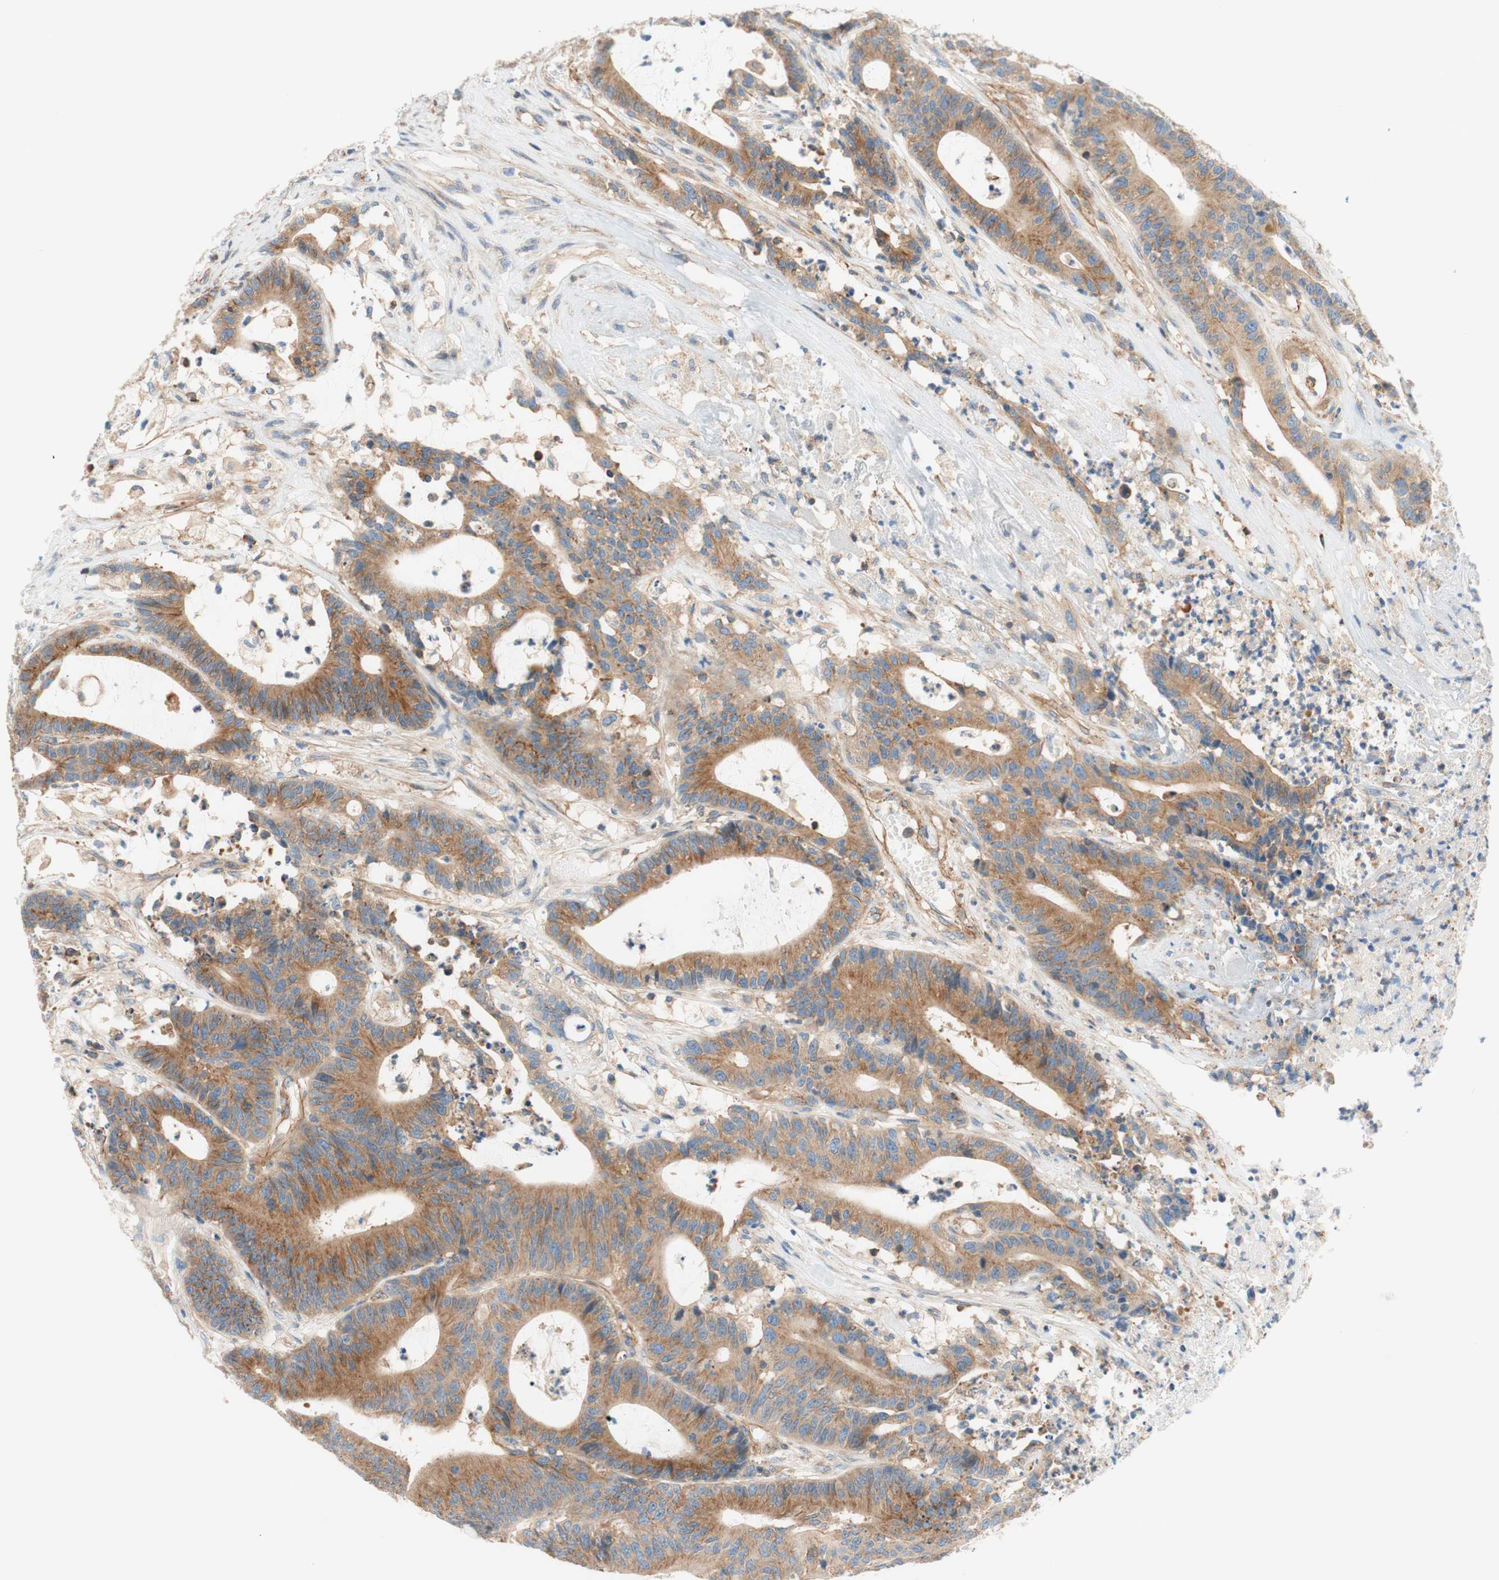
{"staining": {"intensity": "moderate", "quantity": ">75%", "location": "cytoplasmic/membranous"}, "tissue": "colorectal cancer", "cell_type": "Tumor cells", "image_type": "cancer", "snomed": [{"axis": "morphology", "description": "Adenocarcinoma, NOS"}, {"axis": "topography", "description": "Colon"}], "caption": "This is an image of immunohistochemistry (IHC) staining of colorectal cancer, which shows moderate positivity in the cytoplasmic/membranous of tumor cells.", "gene": "VPS26A", "patient": {"sex": "female", "age": 84}}